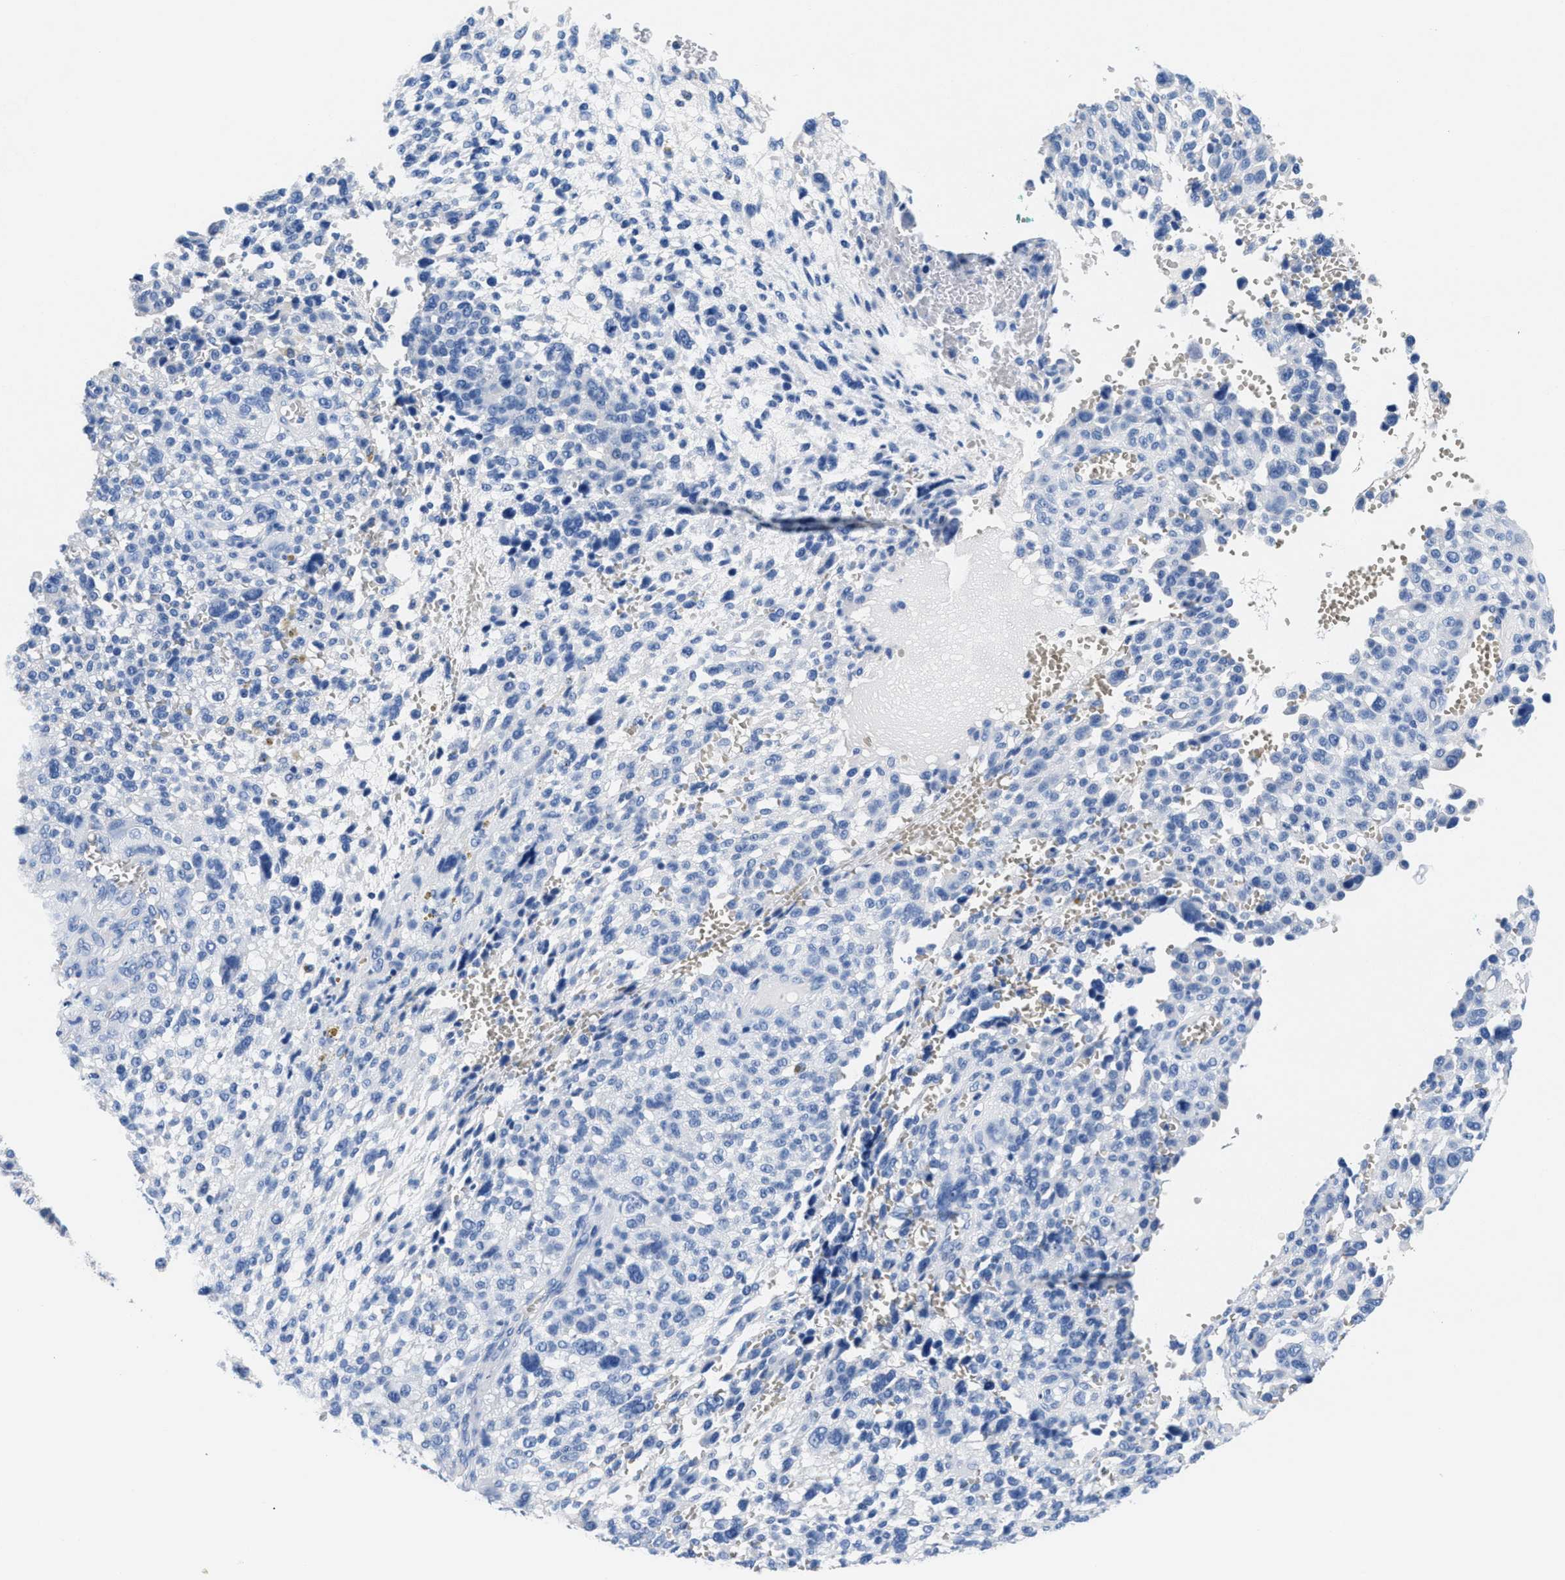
{"staining": {"intensity": "negative", "quantity": "none", "location": "none"}, "tissue": "melanoma", "cell_type": "Tumor cells", "image_type": "cancer", "snomed": [{"axis": "morphology", "description": "Malignant melanoma, NOS"}, {"axis": "topography", "description": "Skin"}], "caption": "Tumor cells are negative for brown protein staining in malignant melanoma. Nuclei are stained in blue.", "gene": "SLFN13", "patient": {"sex": "female", "age": 55}}